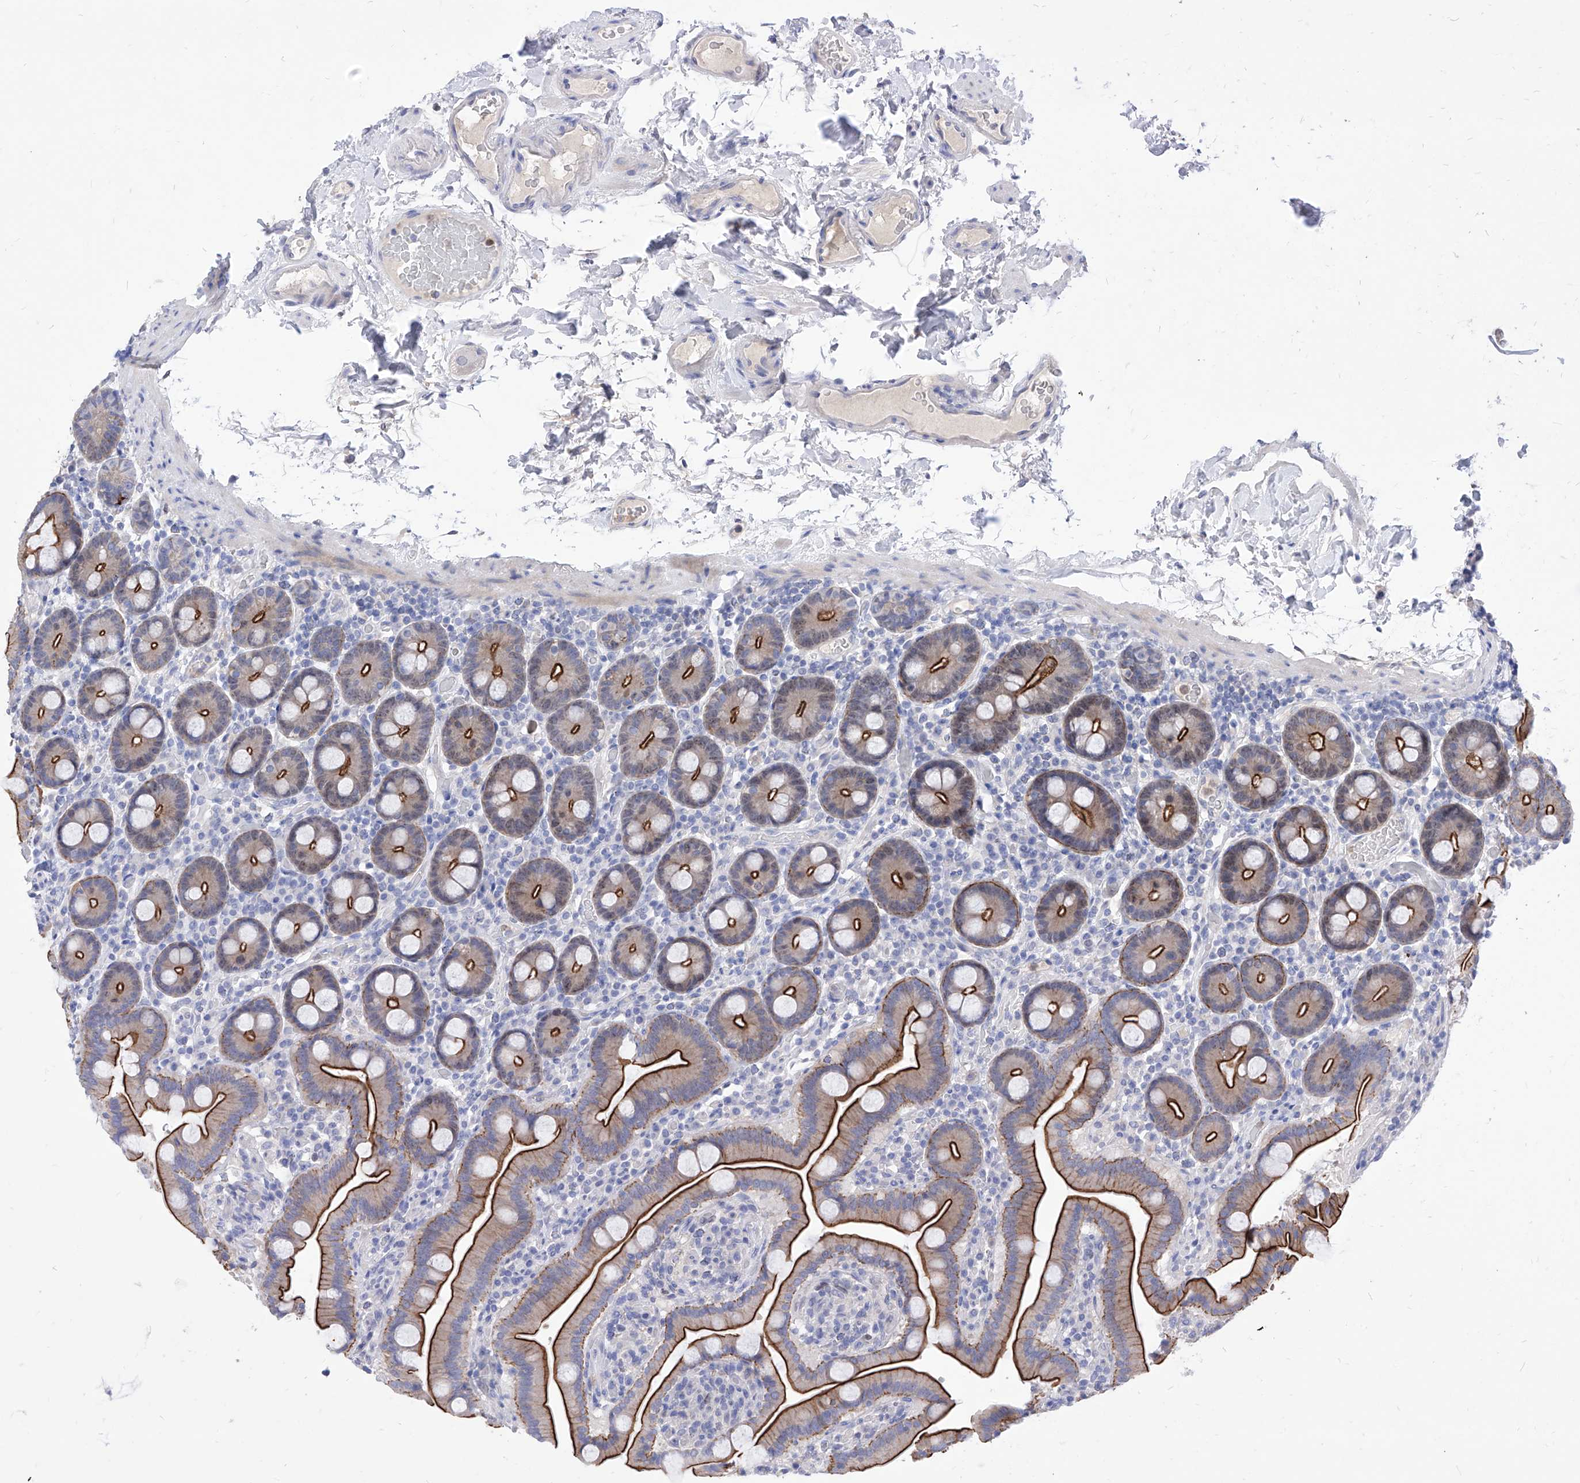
{"staining": {"intensity": "strong", "quantity": "25%-75%", "location": "cytoplasmic/membranous"}, "tissue": "duodenum", "cell_type": "Glandular cells", "image_type": "normal", "snomed": [{"axis": "morphology", "description": "Normal tissue, NOS"}, {"axis": "topography", "description": "Duodenum"}], "caption": "Duodenum stained for a protein (brown) exhibits strong cytoplasmic/membranous positive staining in approximately 25%-75% of glandular cells.", "gene": "VAX1", "patient": {"sex": "male", "age": 55}}